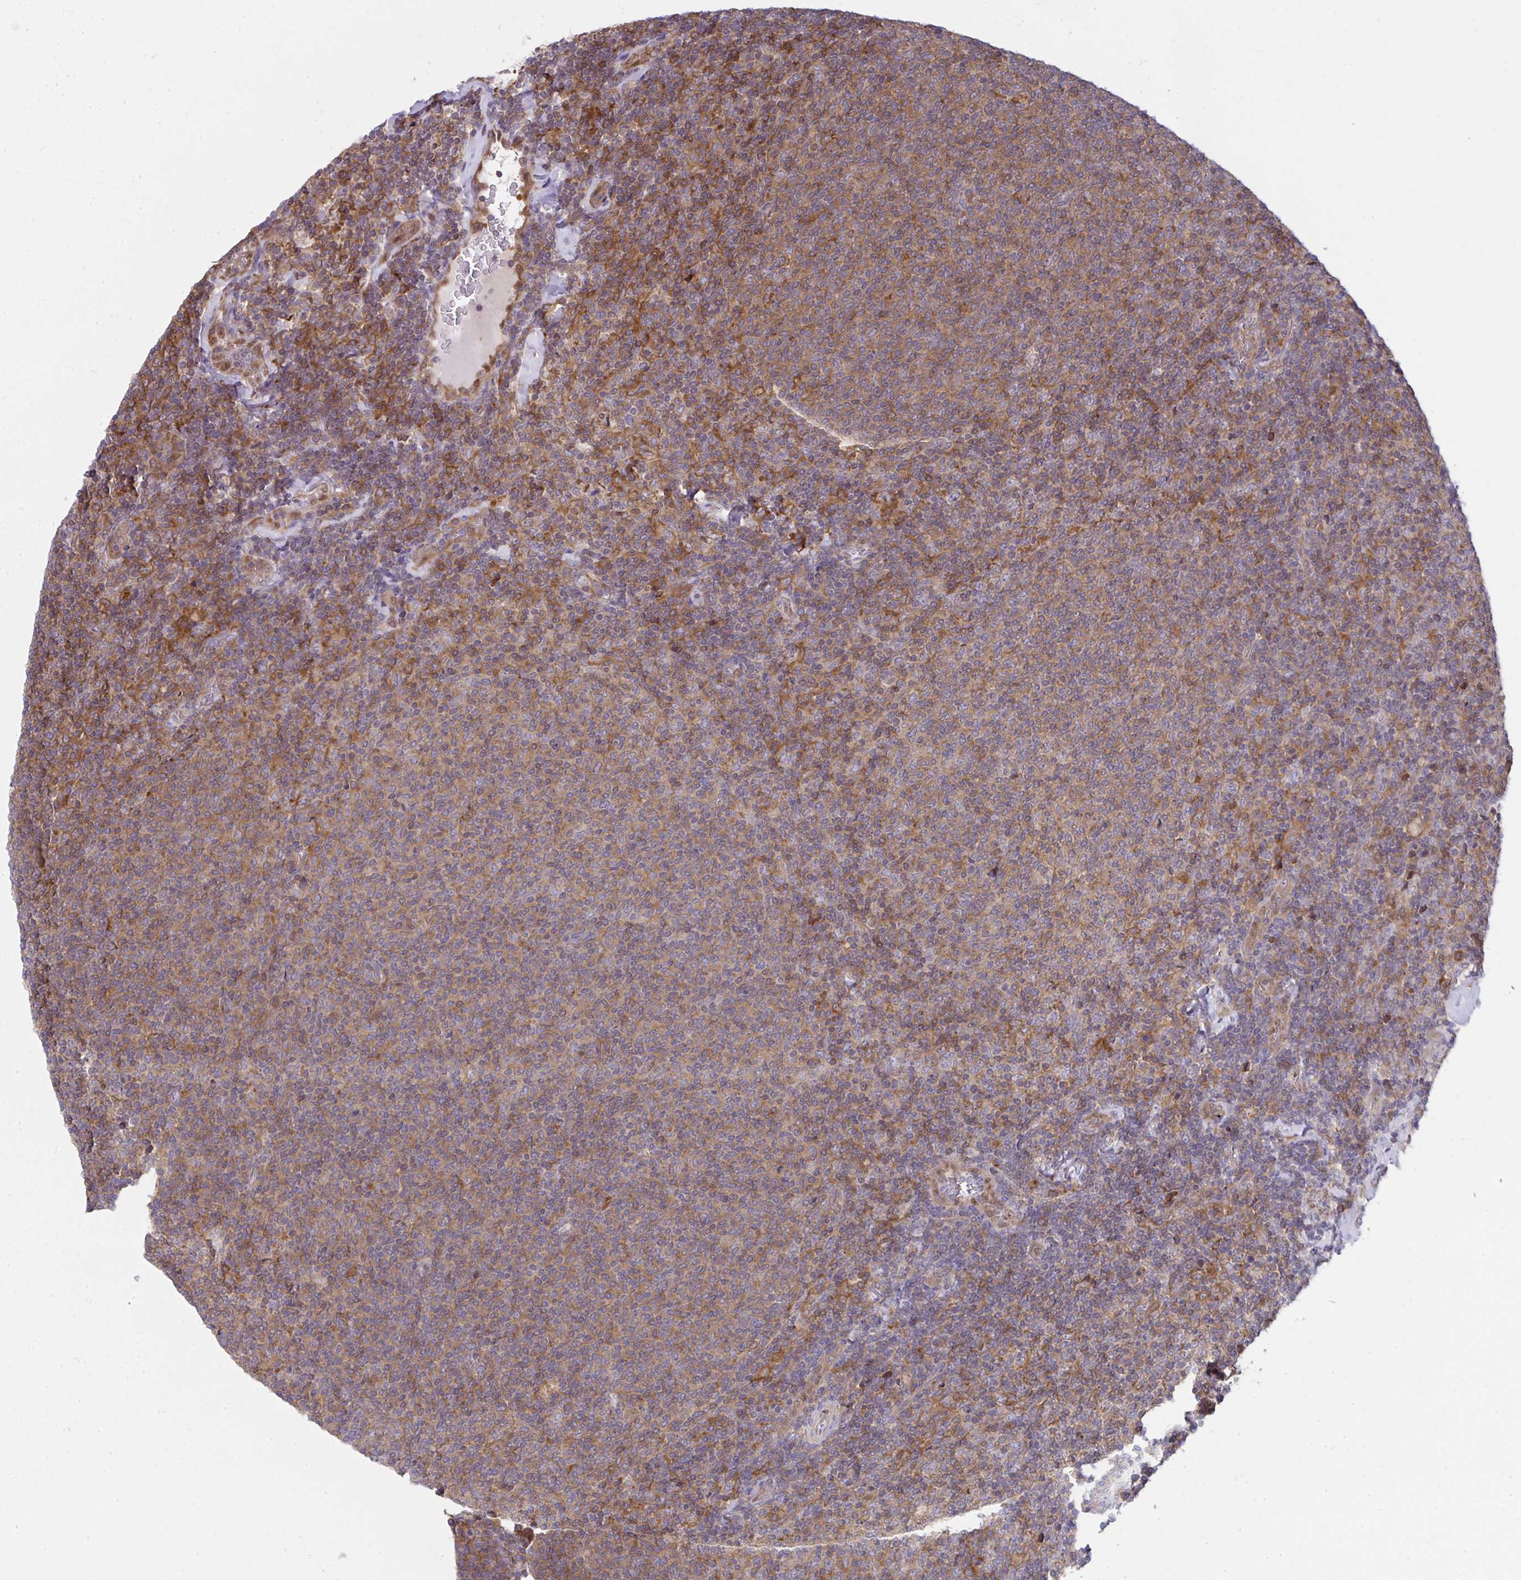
{"staining": {"intensity": "moderate", "quantity": ">75%", "location": "cytoplasmic/membranous"}, "tissue": "lymphoma", "cell_type": "Tumor cells", "image_type": "cancer", "snomed": [{"axis": "morphology", "description": "Malignant lymphoma, non-Hodgkin's type, Low grade"}, {"axis": "topography", "description": "Lymph node"}], "caption": "This is a micrograph of IHC staining of lymphoma, which shows moderate expression in the cytoplasmic/membranous of tumor cells.", "gene": "ALDH16A1", "patient": {"sex": "male", "age": 52}}